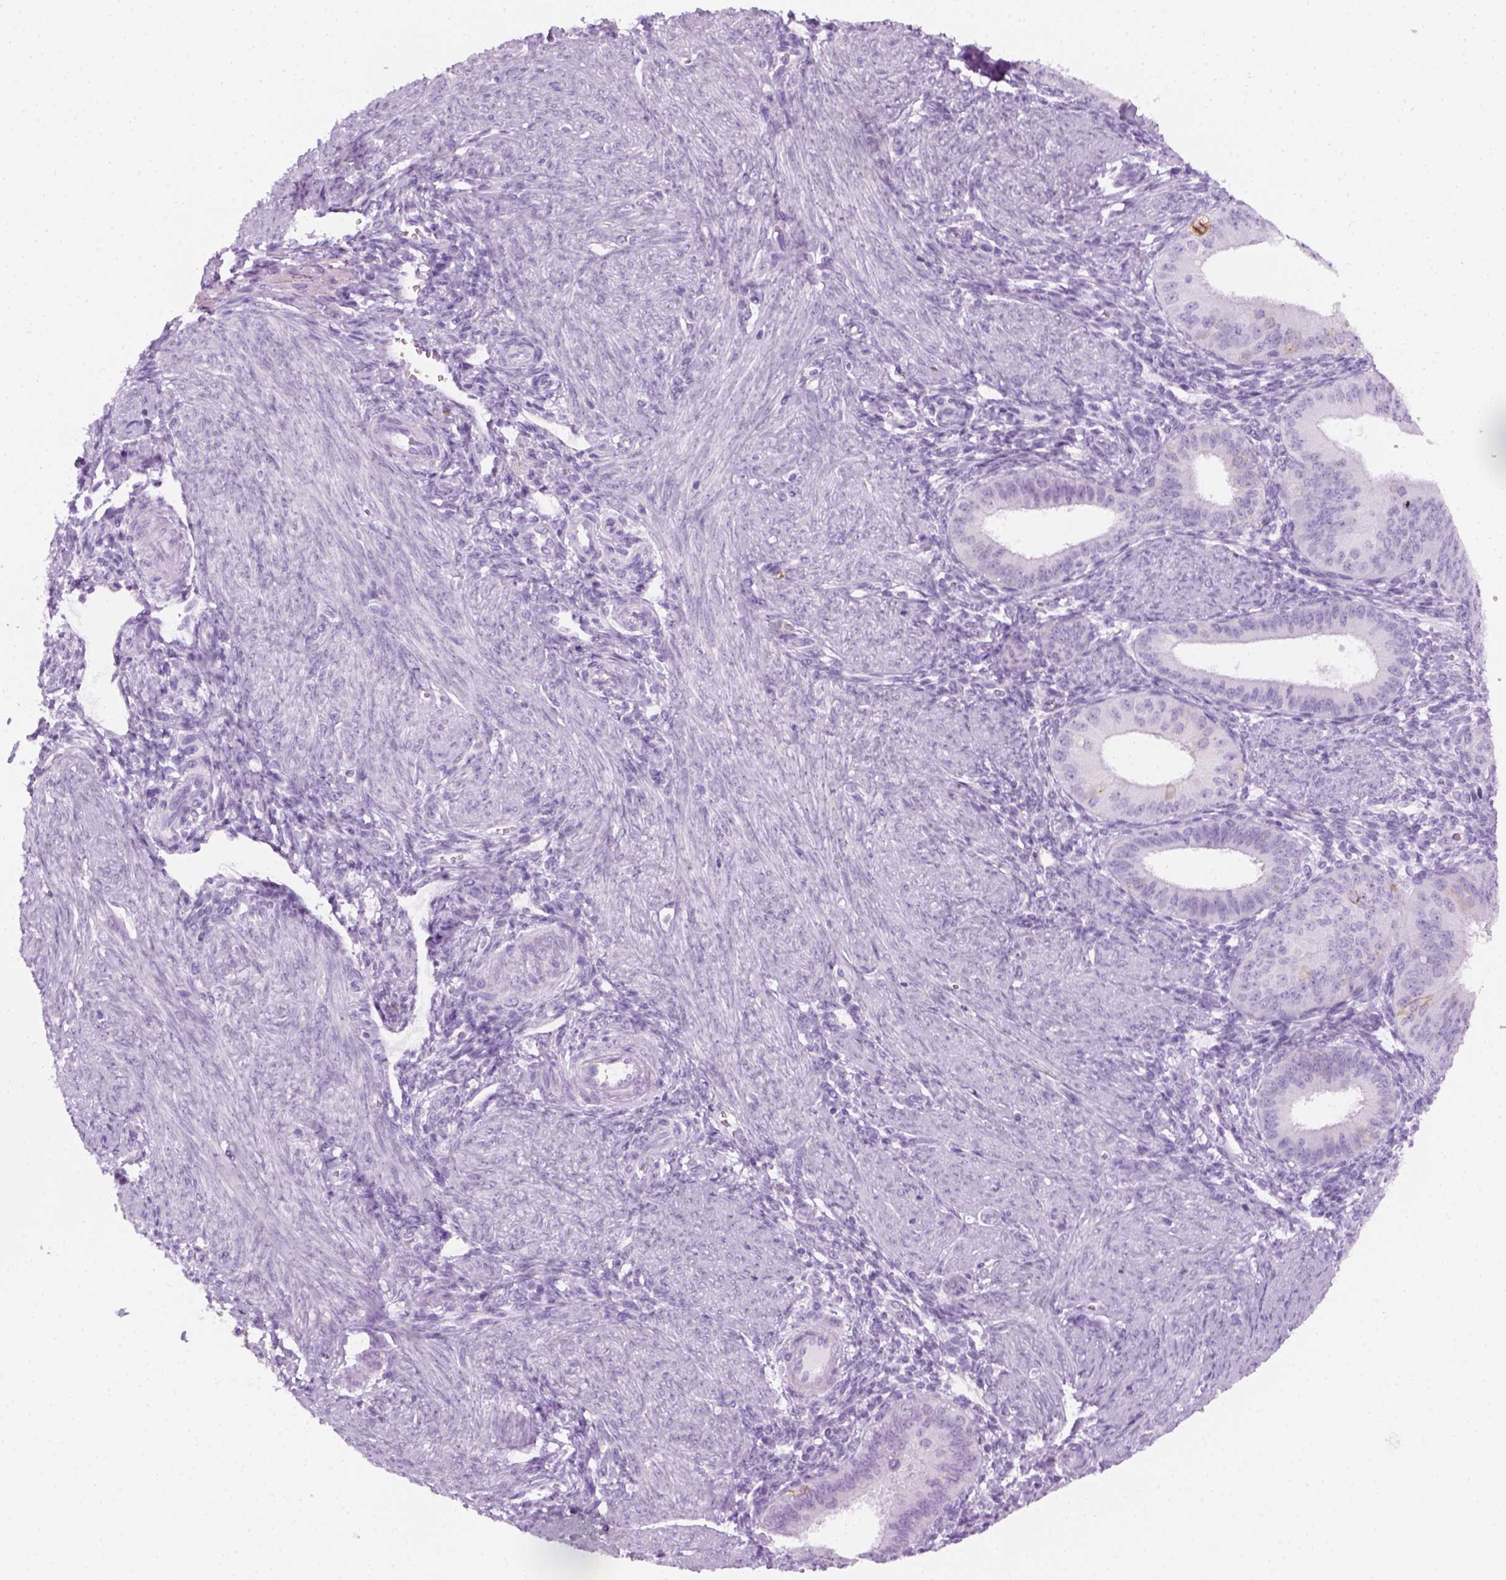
{"staining": {"intensity": "negative", "quantity": "none", "location": "none"}, "tissue": "endometrium", "cell_type": "Cells in endometrial stroma", "image_type": "normal", "snomed": [{"axis": "morphology", "description": "Normal tissue, NOS"}, {"axis": "topography", "description": "Endometrium"}], "caption": "Cells in endometrial stroma show no significant positivity in normal endometrium. The staining was performed using DAB to visualize the protein expression in brown, while the nuclei were stained in blue with hematoxylin (Magnification: 20x).", "gene": "AQP3", "patient": {"sex": "female", "age": 39}}